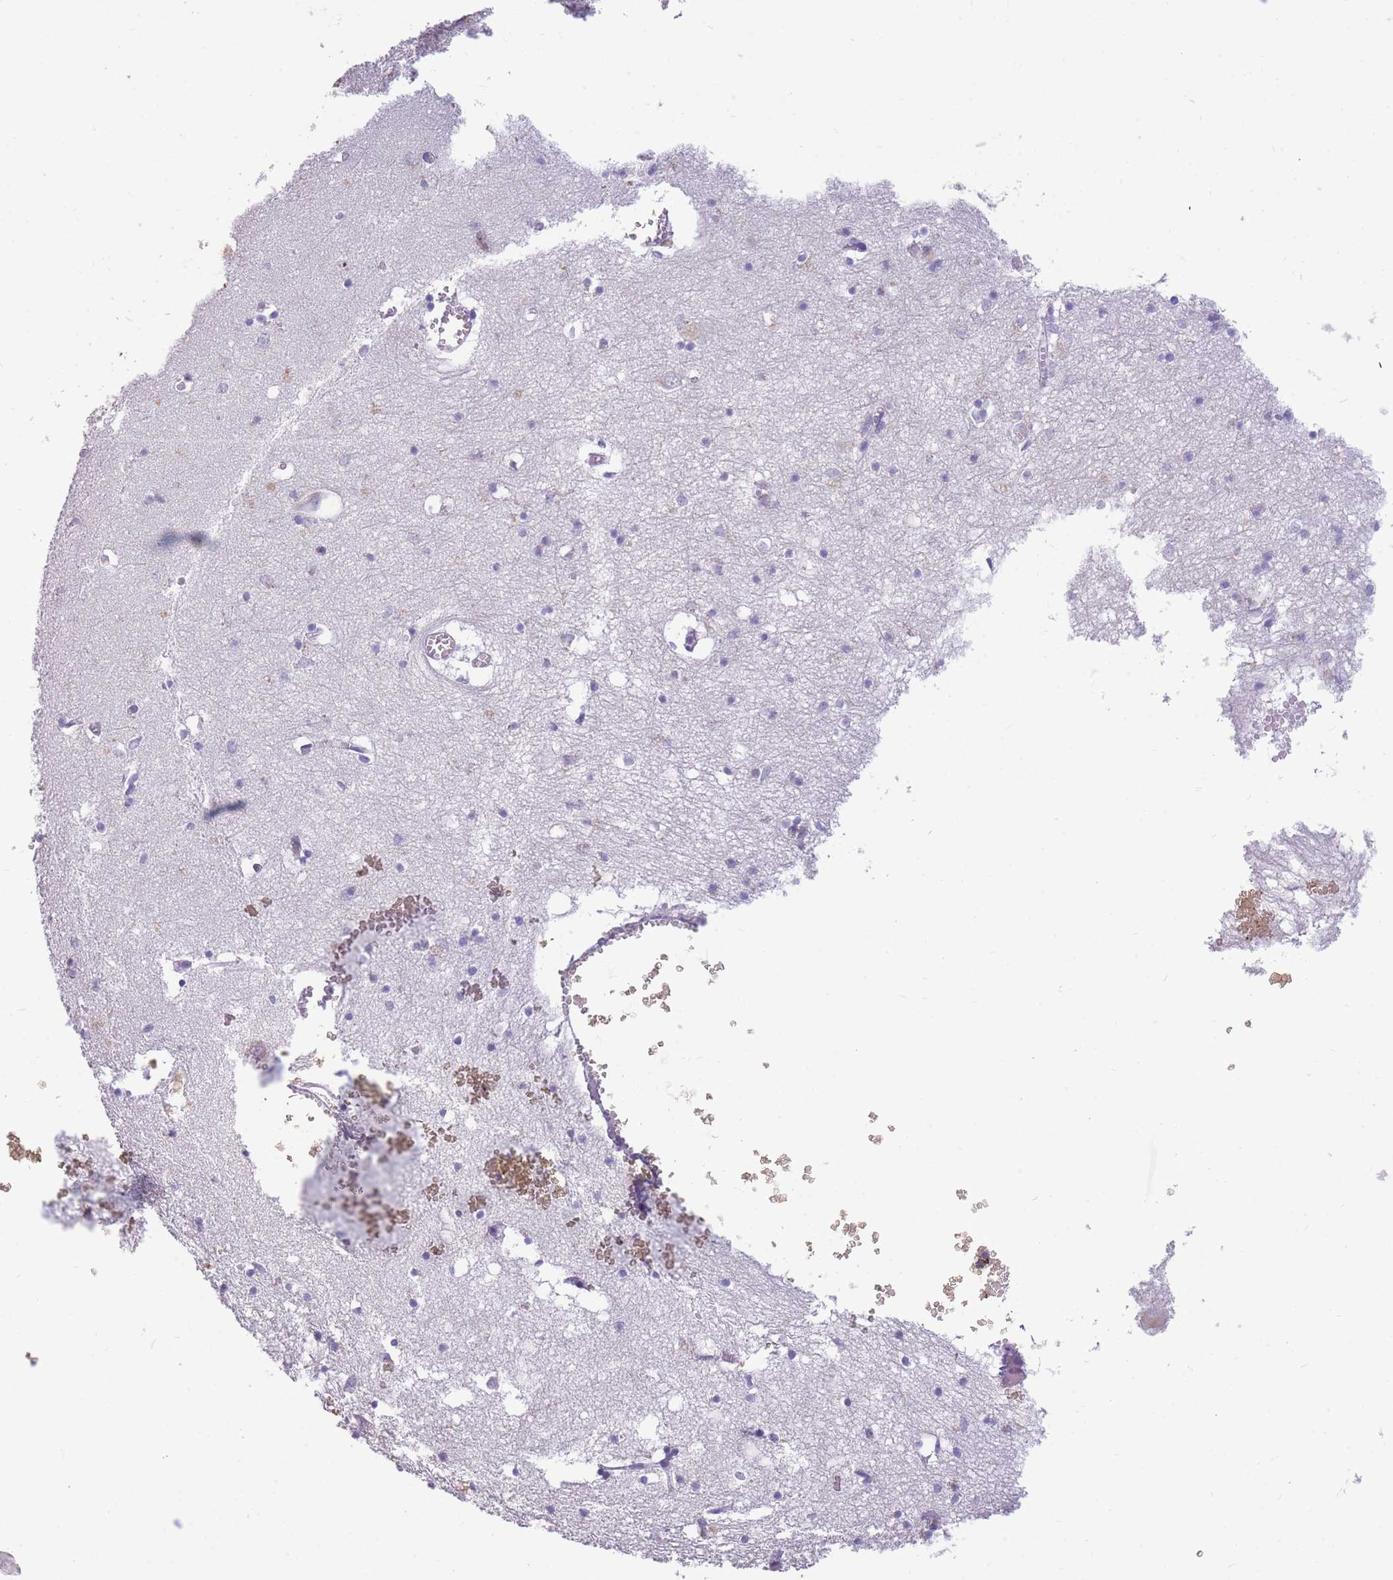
{"staining": {"intensity": "negative", "quantity": "none", "location": "none"}, "tissue": "hippocampus", "cell_type": "Glial cells", "image_type": "normal", "snomed": [{"axis": "morphology", "description": "Normal tissue, NOS"}, {"axis": "topography", "description": "Hippocampus"}], "caption": "An IHC image of normal hippocampus is shown. There is no staining in glial cells of hippocampus. (Immunohistochemistry (ihc), brightfield microscopy, high magnification).", "gene": "TPSD1", "patient": {"sex": "male", "age": 70}}